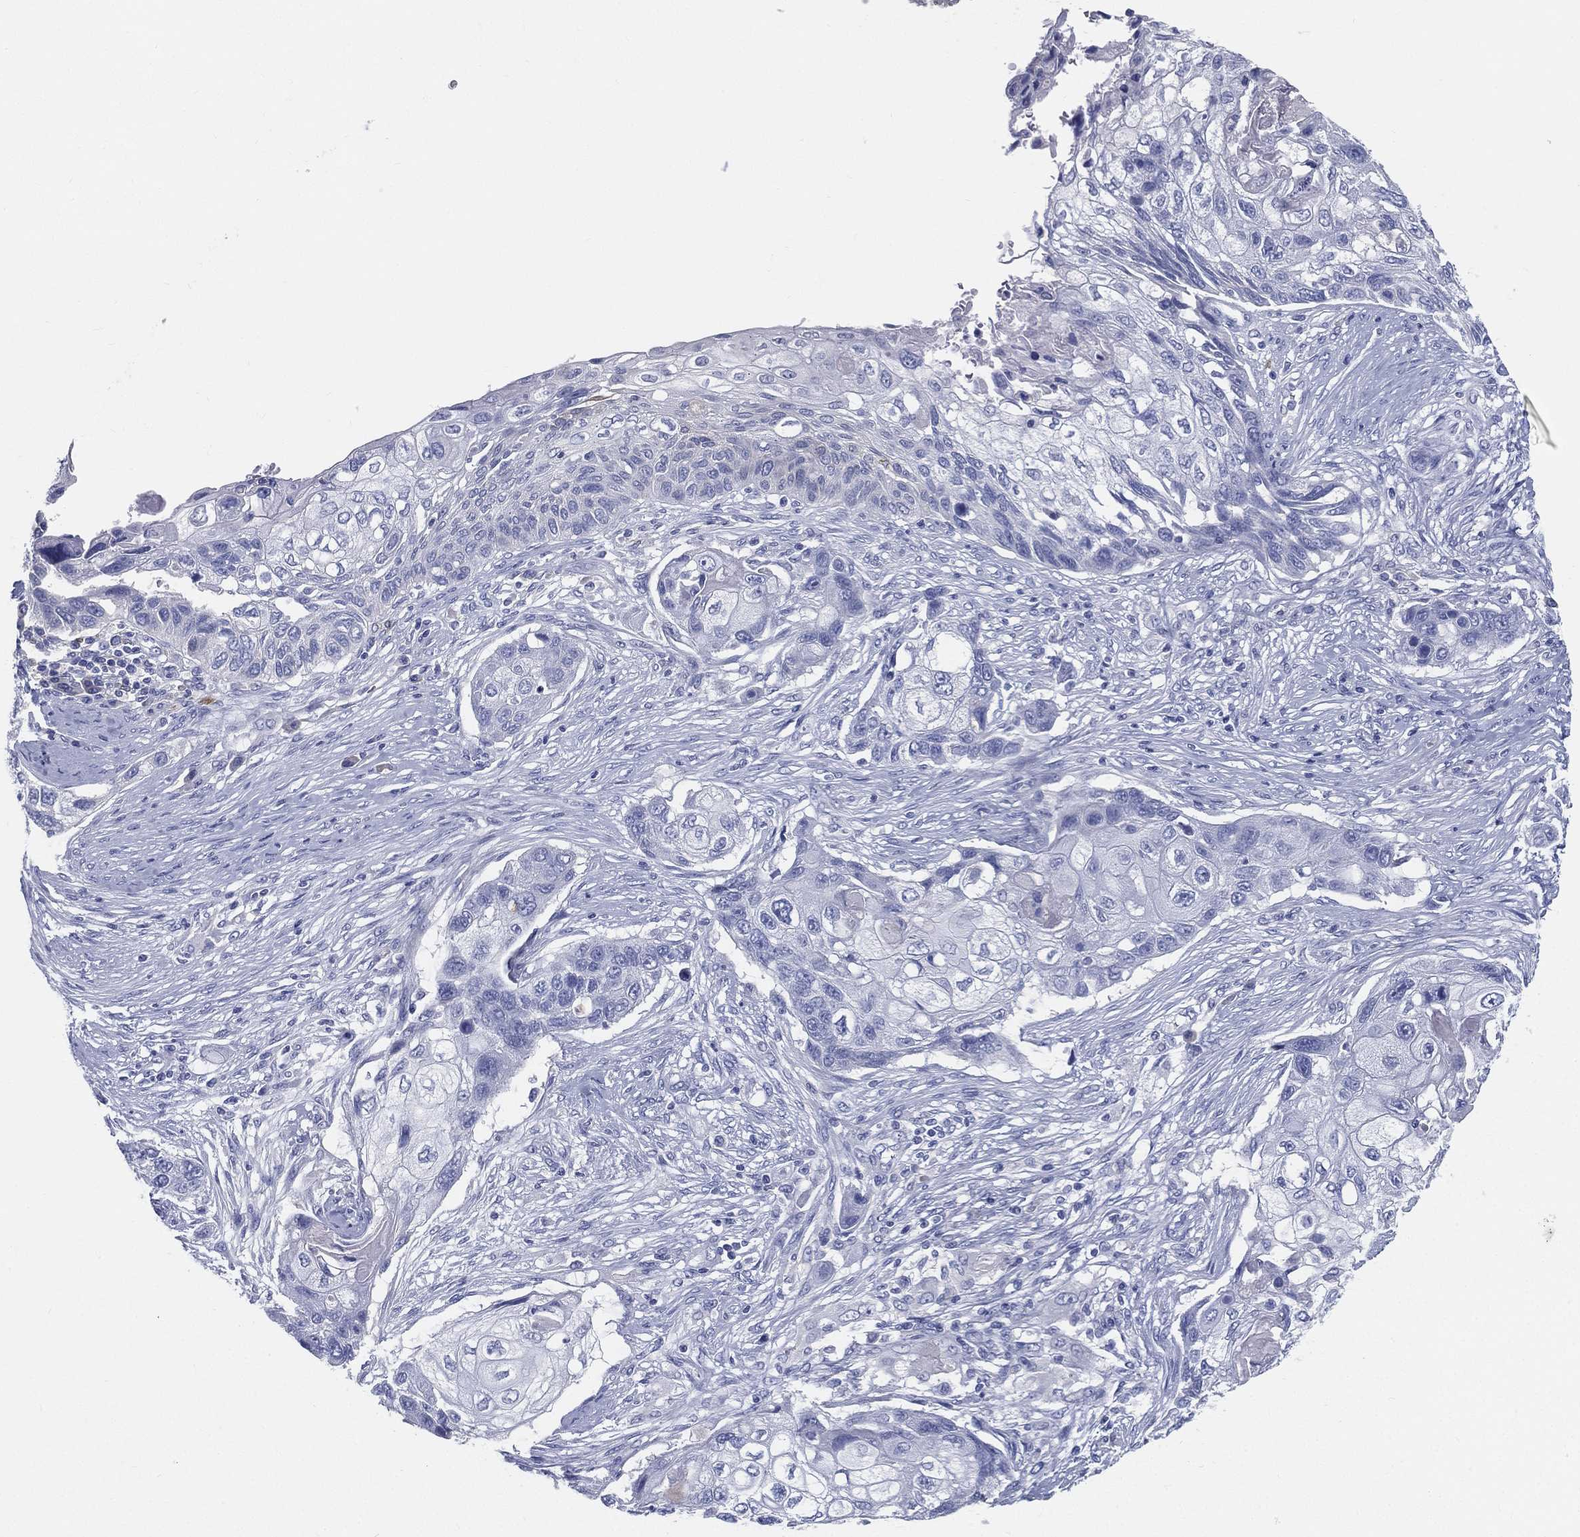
{"staining": {"intensity": "negative", "quantity": "none", "location": "none"}, "tissue": "lung cancer", "cell_type": "Tumor cells", "image_type": "cancer", "snomed": [{"axis": "morphology", "description": "Normal tissue, NOS"}, {"axis": "morphology", "description": "Squamous cell carcinoma, NOS"}, {"axis": "topography", "description": "Bronchus"}, {"axis": "topography", "description": "Lung"}], "caption": "Histopathology image shows no significant protein positivity in tumor cells of lung squamous cell carcinoma.", "gene": "STS", "patient": {"sex": "male", "age": 69}}